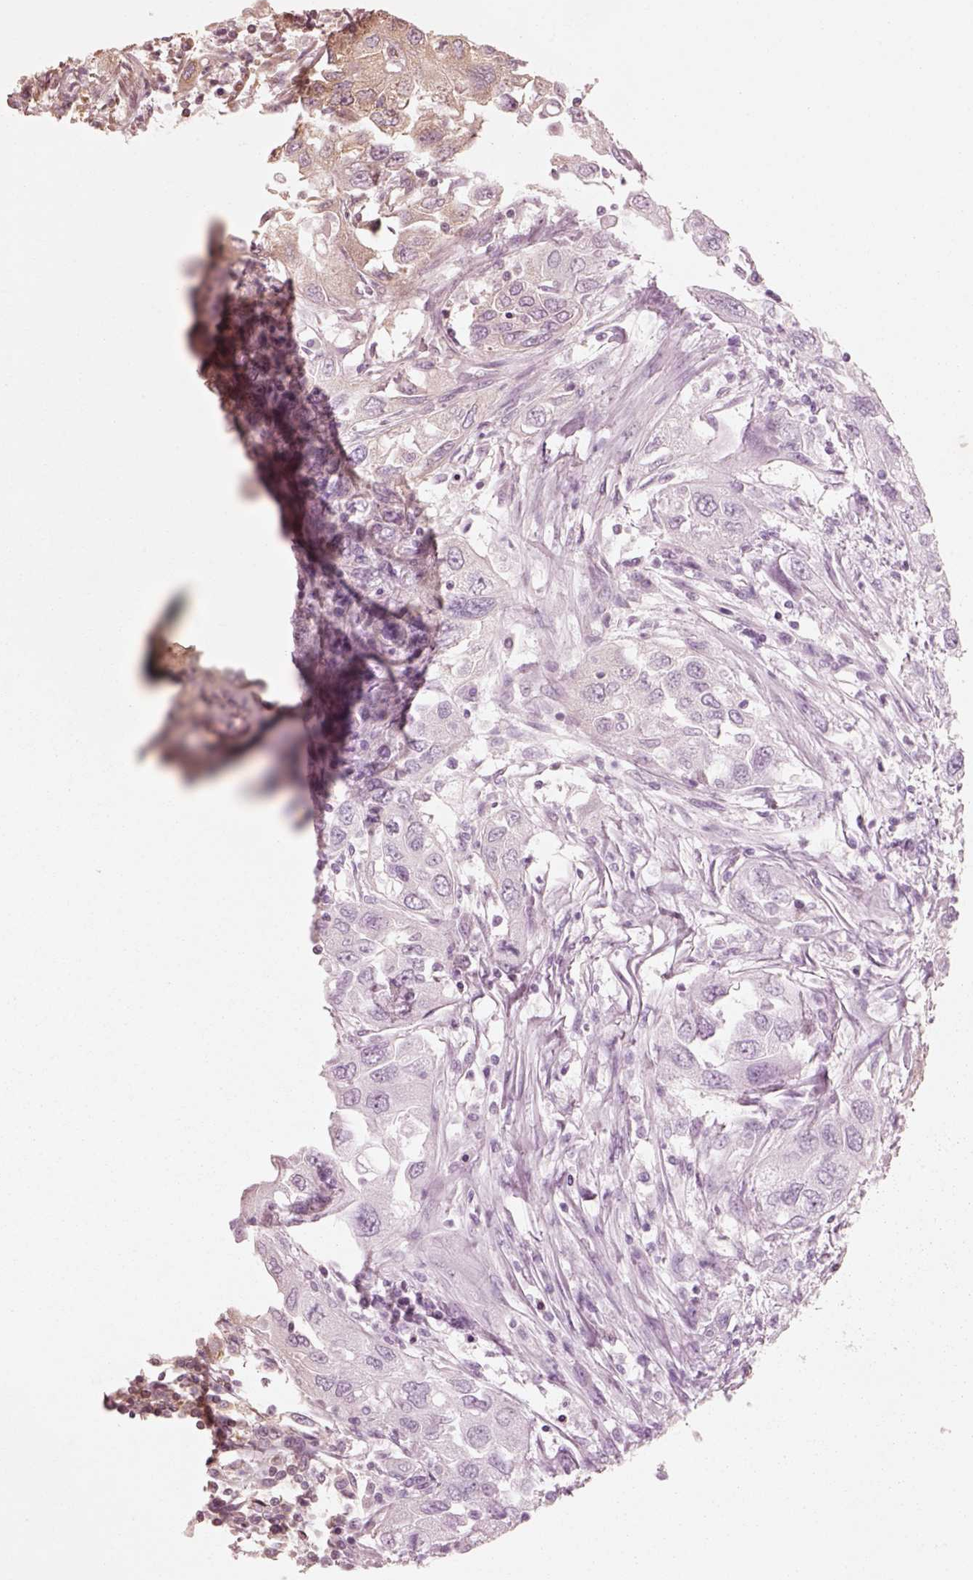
{"staining": {"intensity": "negative", "quantity": "none", "location": "none"}, "tissue": "urothelial cancer", "cell_type": "Tumor cells", "image_type": "cancer", "snomed": [{"axis": "morphology", "description": "Urothelial carcinoma, High grade"}, {"axis": "topography", "description": "Urinary bladder"}], "caption": "Photomicrograph shows no protein expression in tumor cells of urothelial cancer tissue. (DAB (3,3'-diaminobenzidine) IHC, high magnification).", "gene": "CNOT2", "patient": {"sex": "male", "age": 76}}